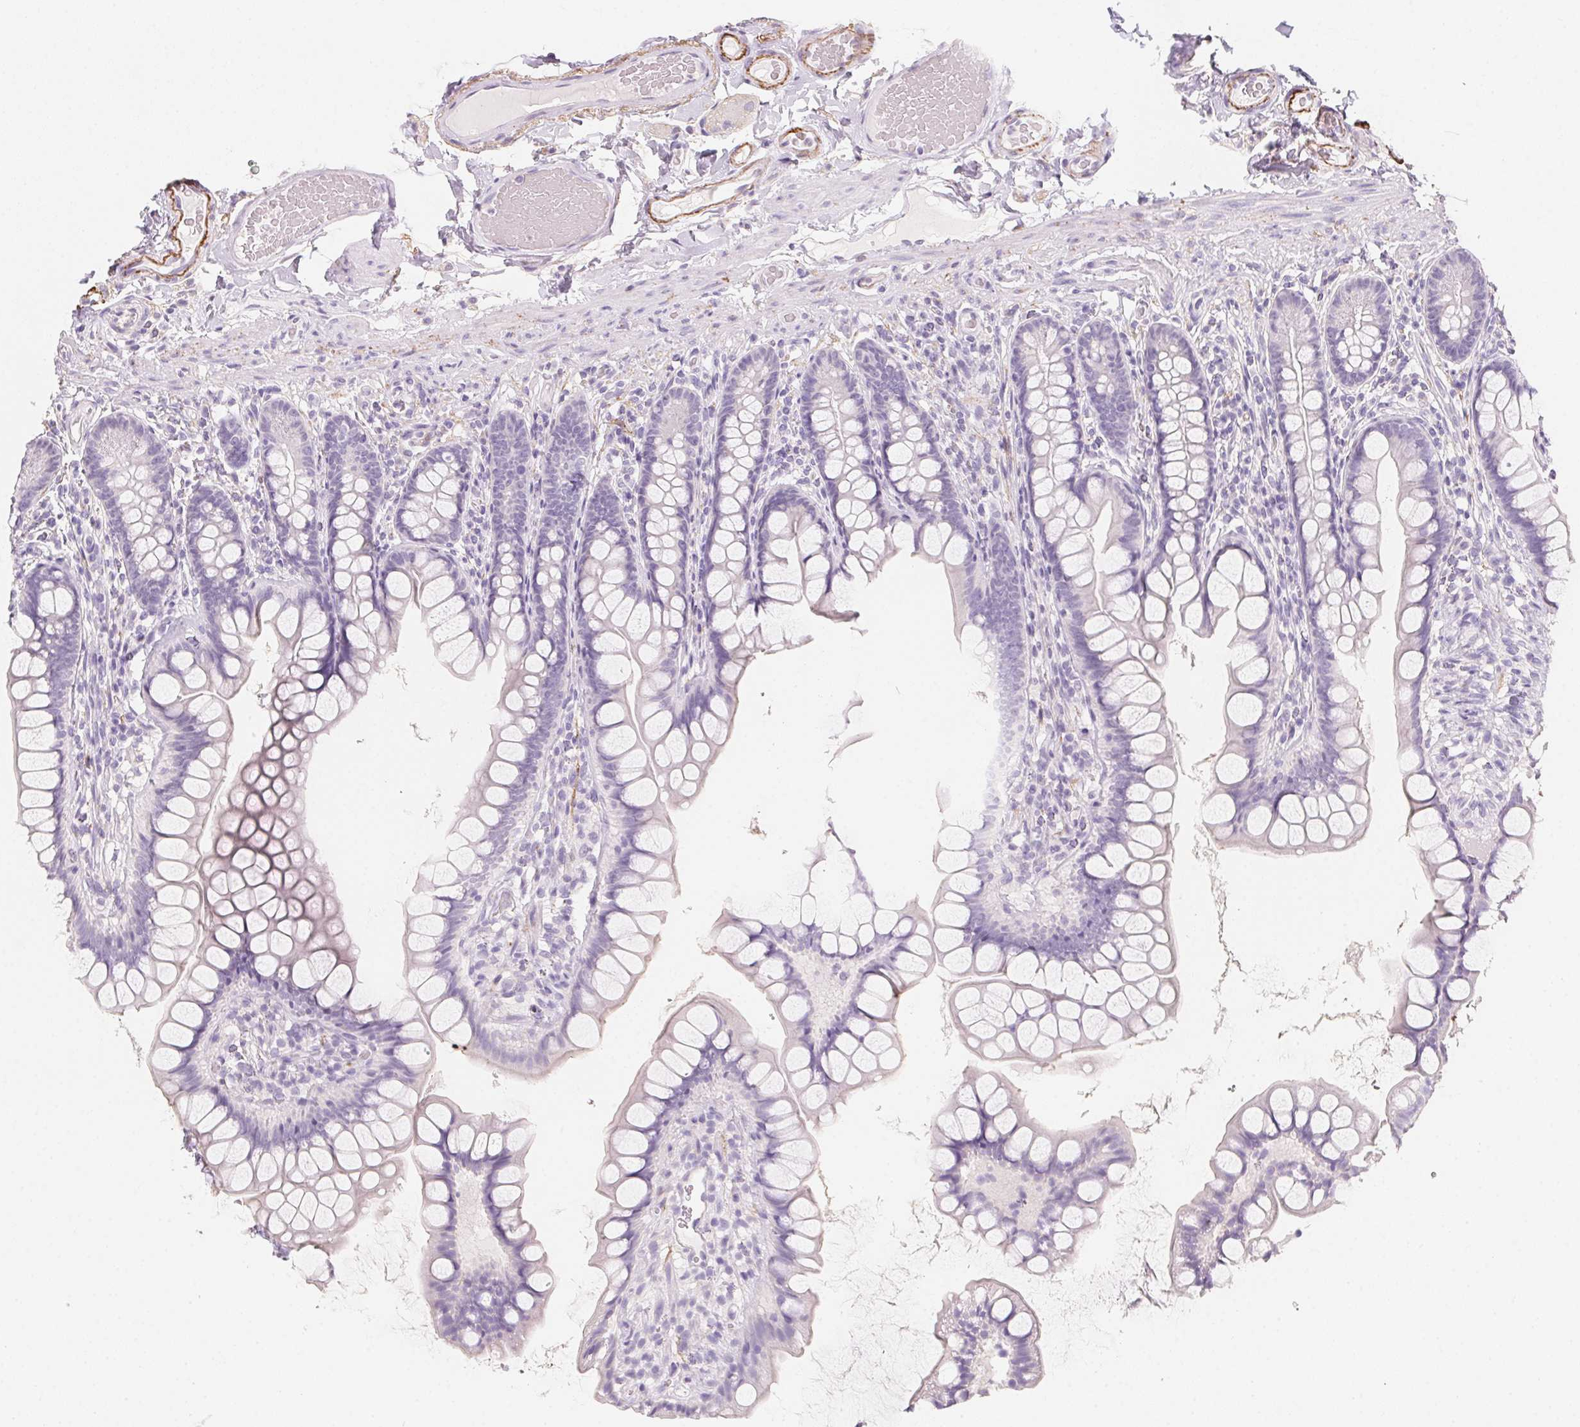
{"staining": {"intensity": "negative", "quantity": "none", "location": "none"}, "tissue": "small intestine", "cell_type": "Glandular cells", "image_type": "normal", "snomed": [{"axis": "morphology", "description": "Normal tissue, NOS"}, {"axis": "topography", "description": "Small intestine"}], "caption": "Immunohistochemical staining of normal human small intestine exhibits no significant staining in glandular cells.", "gene": "MYL4", "patient": {"sex": "male", "age": 70}}